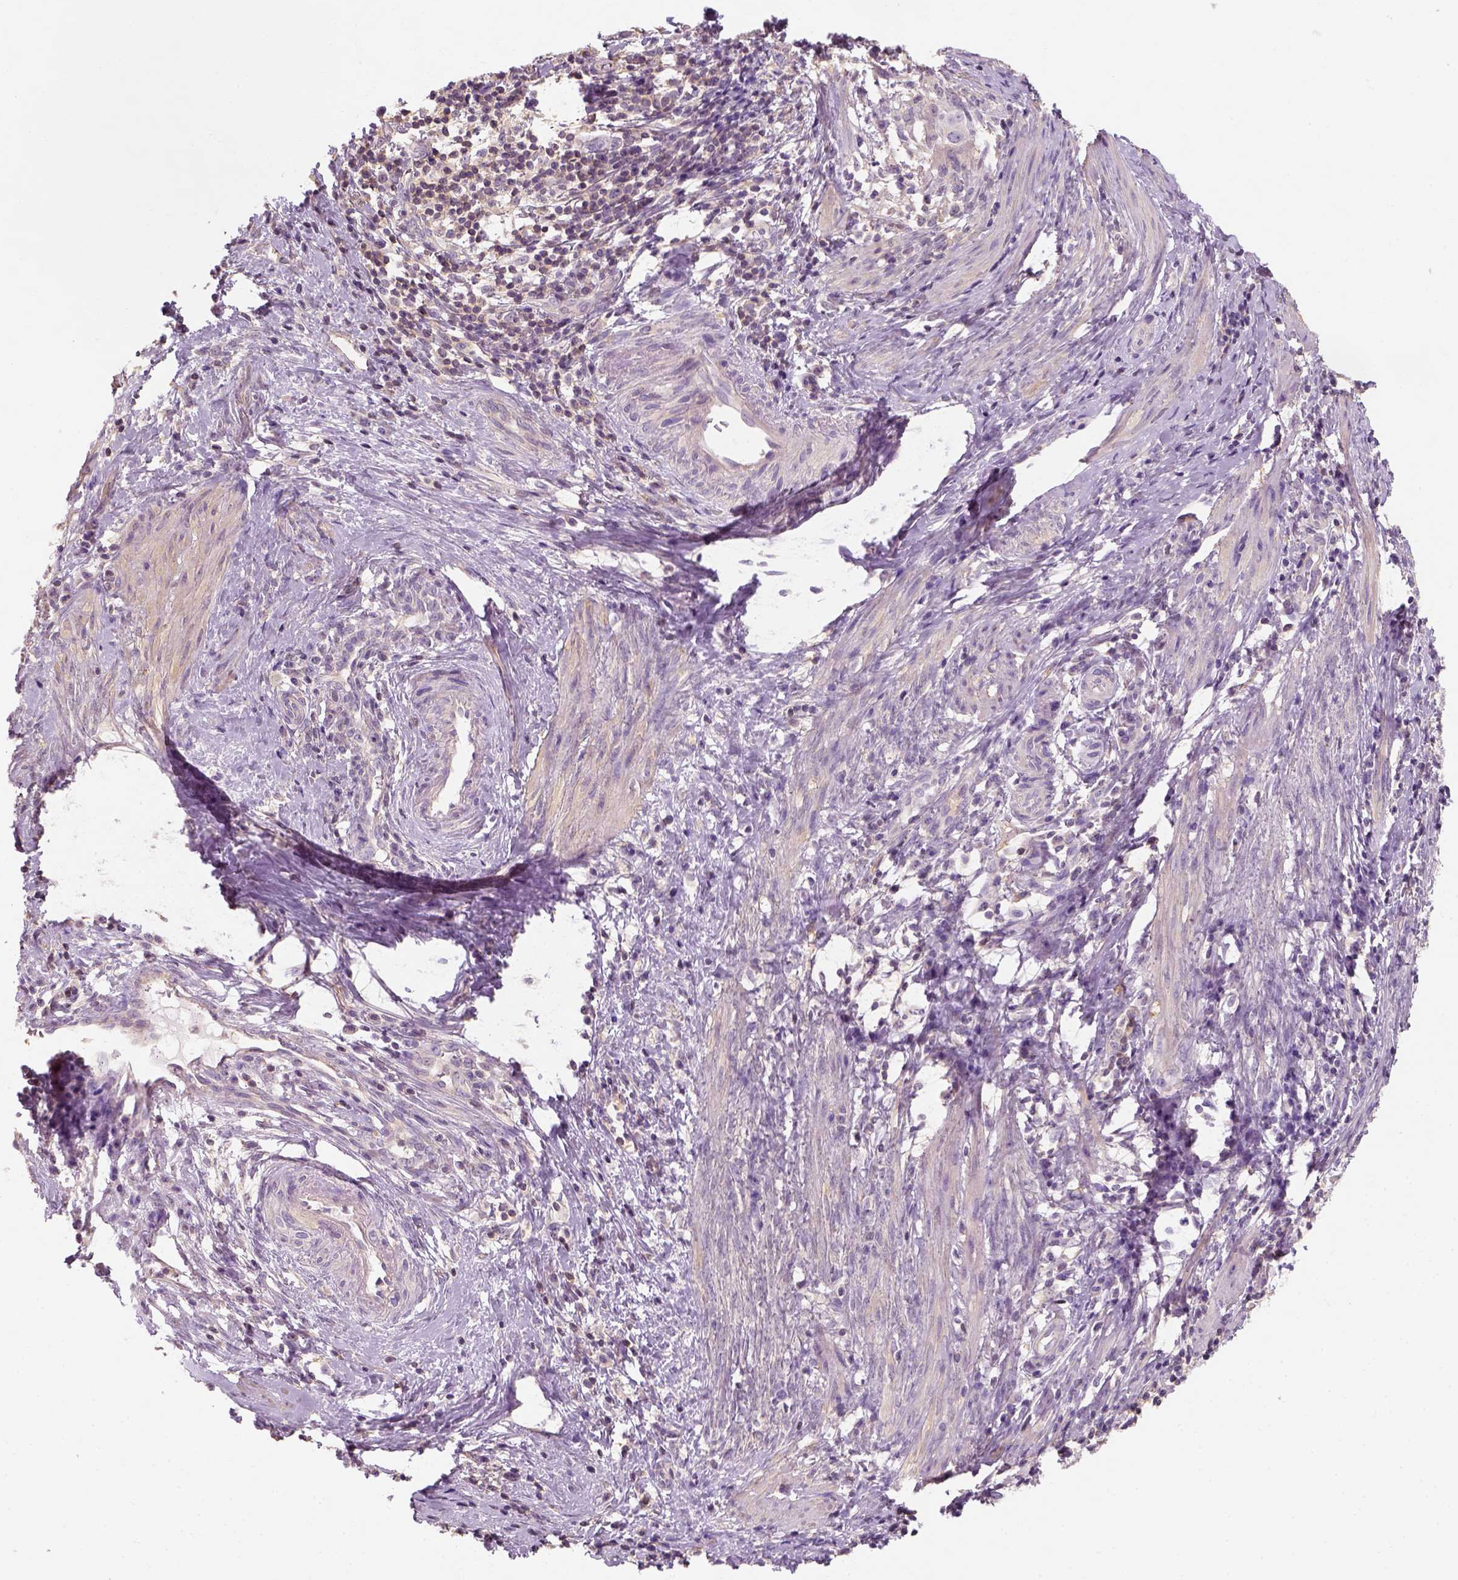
{"staining": {"intensity": "negative", "quantity": "none", "location": "none"}, "tissue": "cervical cancer", "cell_type": "Tumor cells", "image_type": "cancer", "snomed": [{"axis": "morphology", "description": "Squamous cell carcinoma, NOS"}, {"axis": "topography", "description": "Cervix"}], "caption": "High power microscopy image of an immunohistochemistry image of cervical cancer (squamous cell carcinoma), revealing no significant expression in tumor cells.", "gene": "EPHB1", "patient": {"sex": "female", "age": 65}}